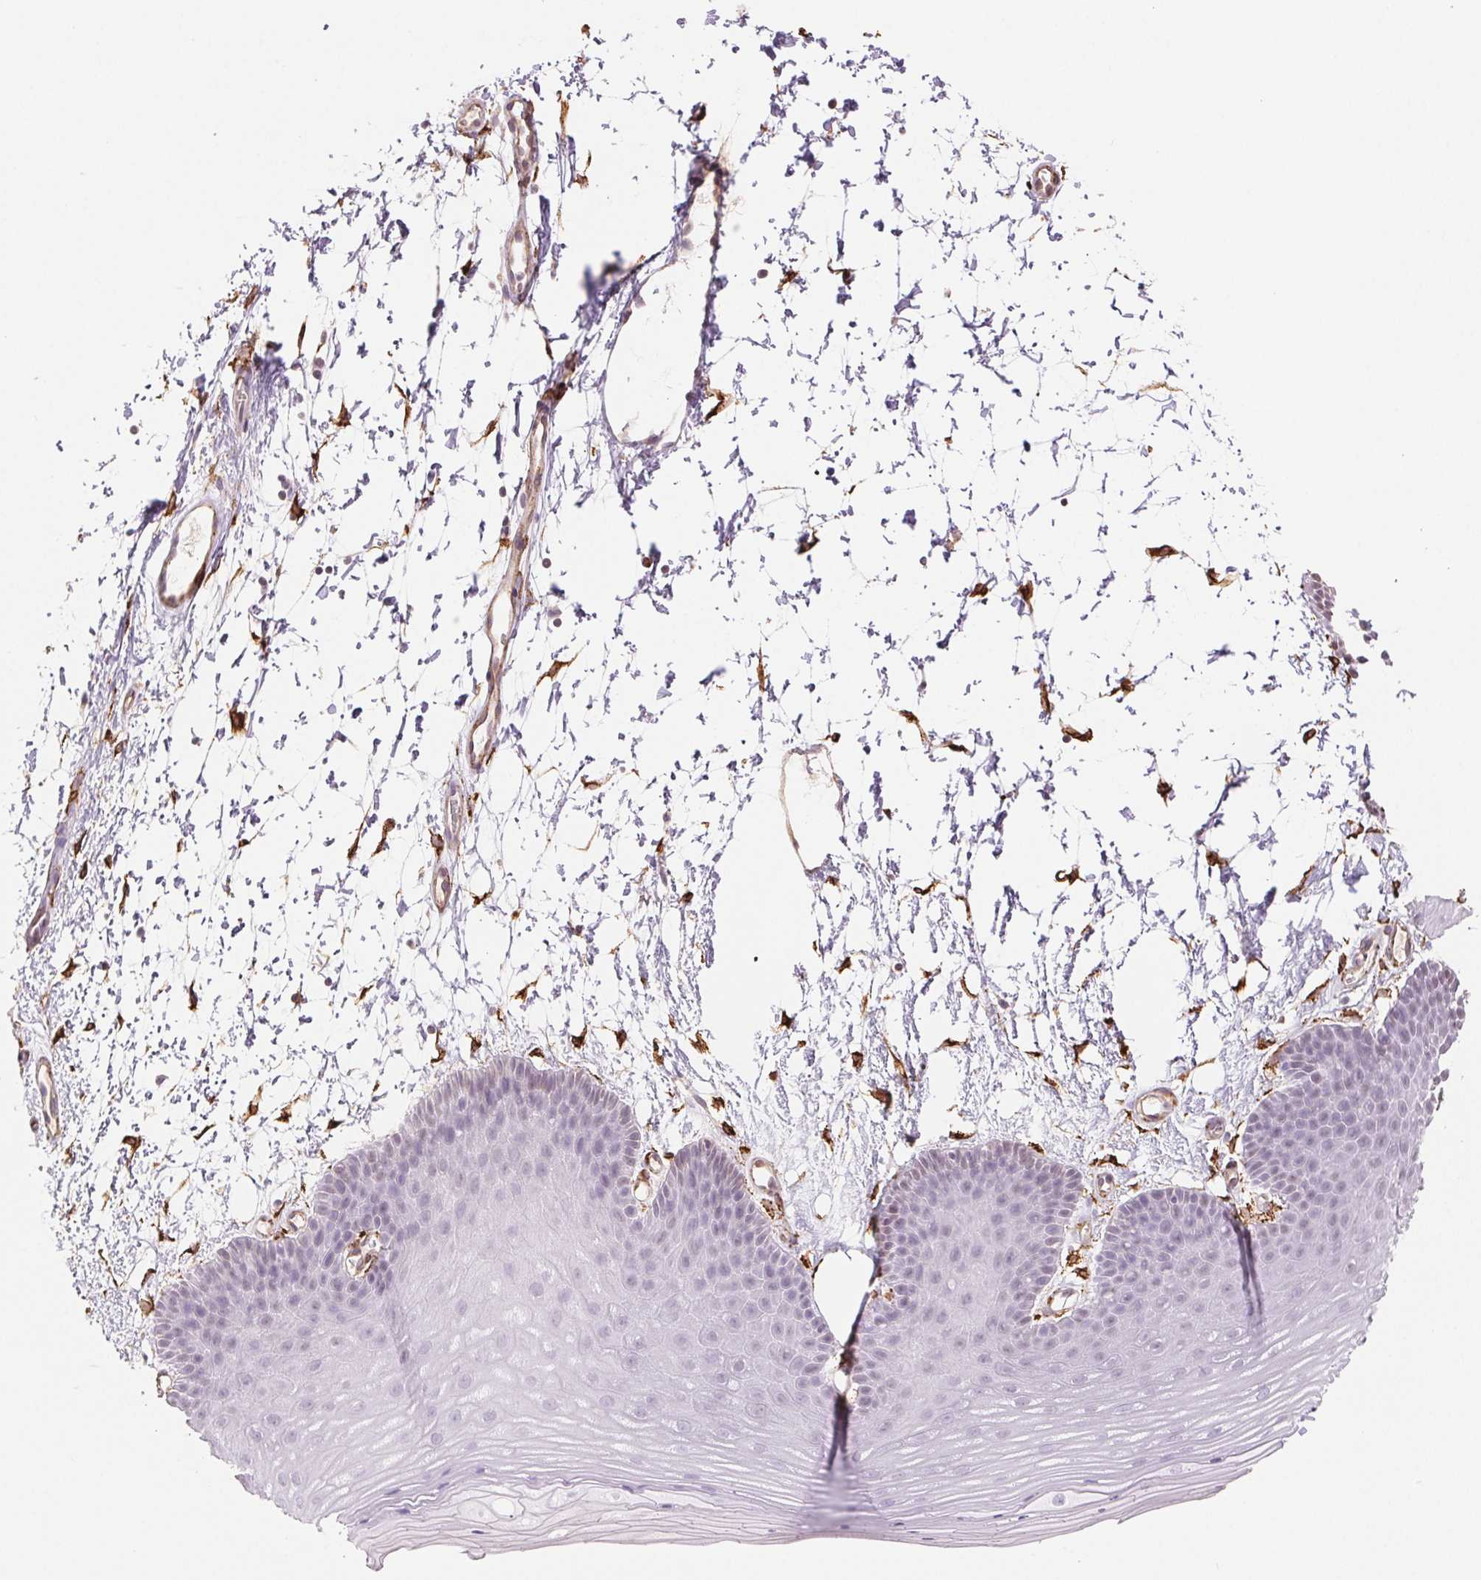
{"staining": {"intensity": "negative", "quantity": "none", "location": "none"}, "tissue": "skin", "cell_type": "Epidermal cells", "image_type": "normal", "snomed": [{"axis": "morphology", "description": "Normal tissue, NOS"}, {"axis": "topography", "description": "Anal"}], "caption": "High power microscopy histopathology image of an IHC photomicrograph of normal skin, revealing no significant staining in epidermal cells. Brightfield microscopy of immunohistochemistry stained with DAB (brown) and hematoxylin (blue), captured at high magnification.", "gene": "FKBP10", "patient": {"sex": "male", "age": 53}}